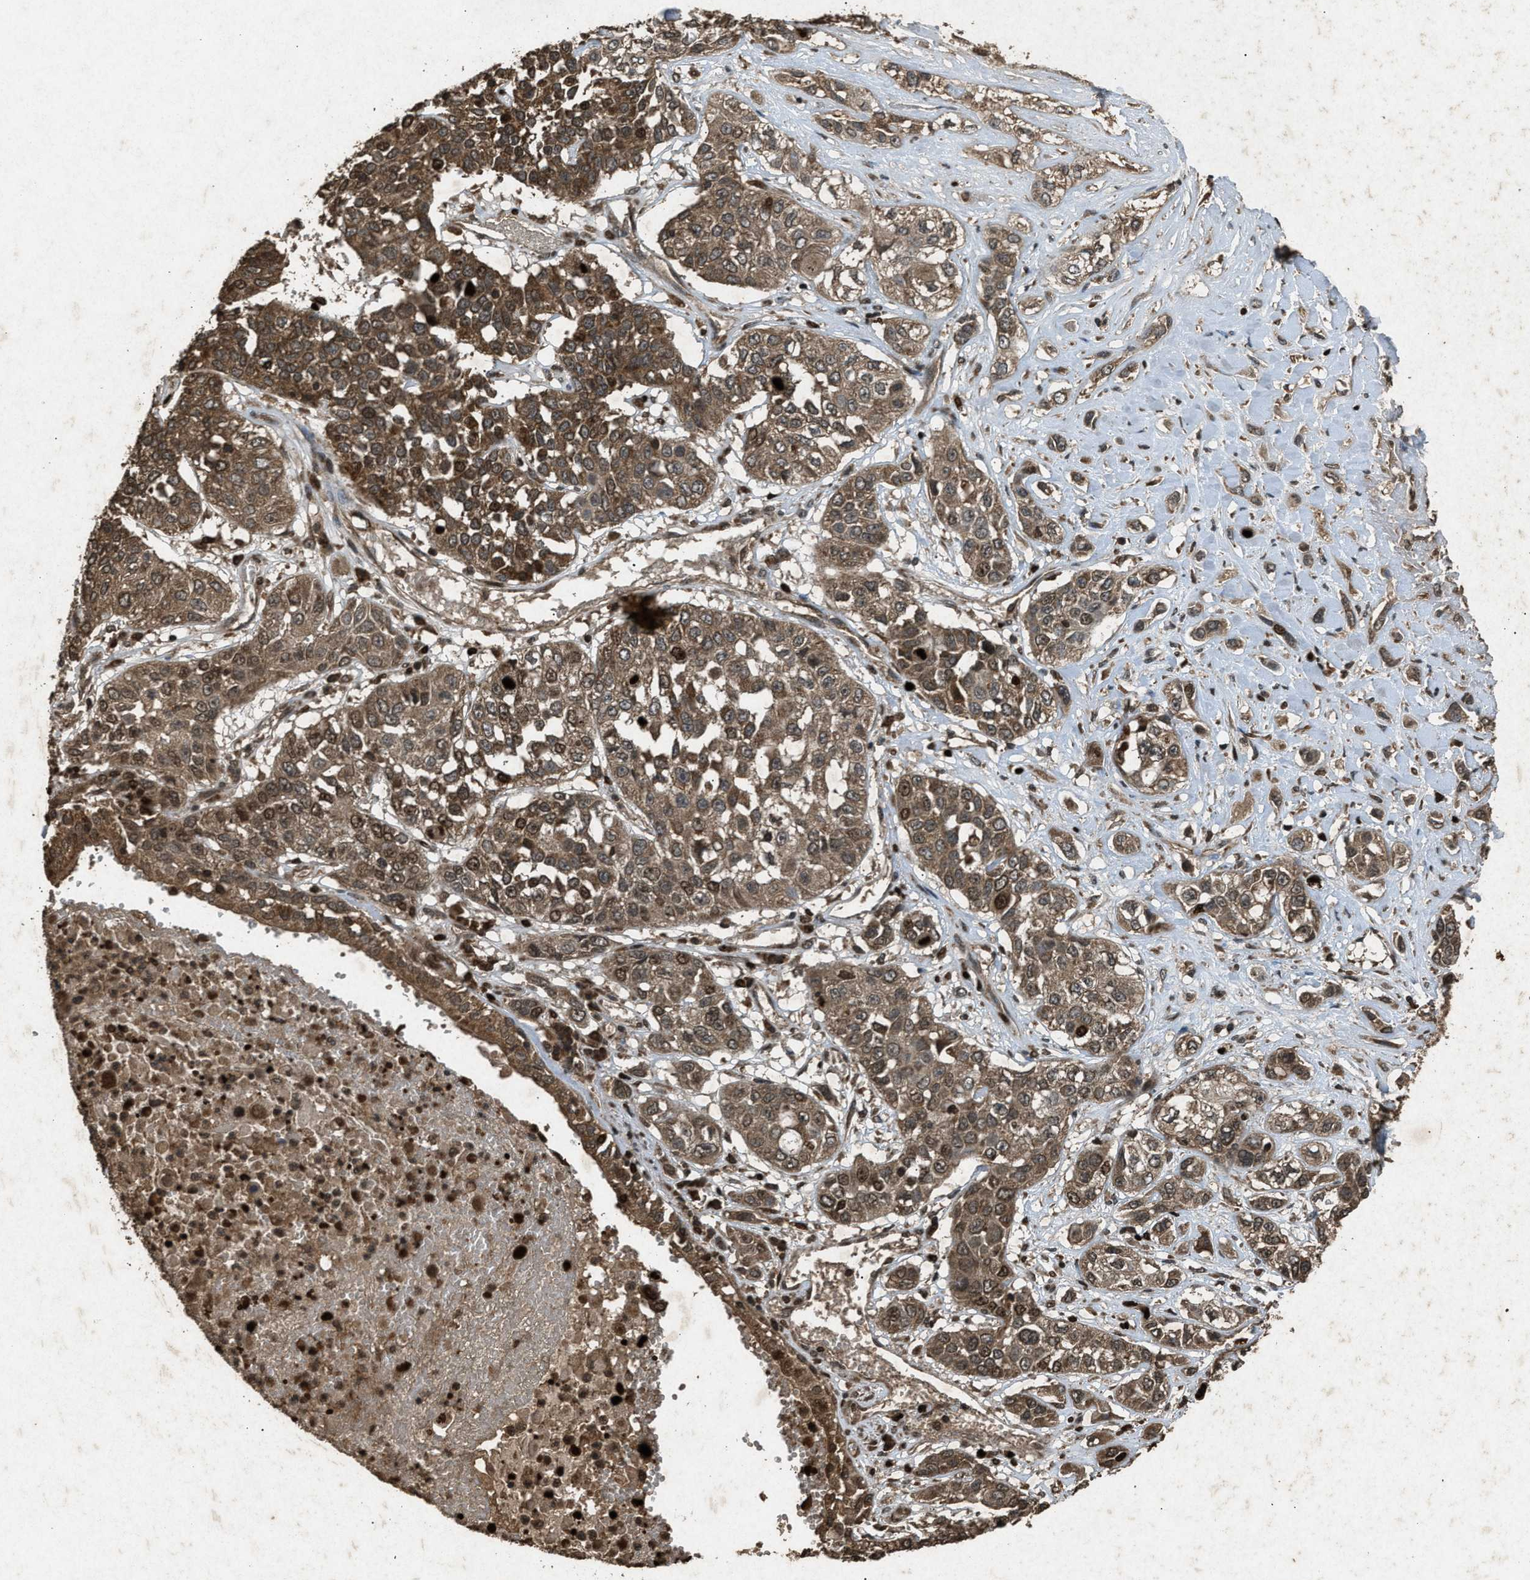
{"staining": {"intensity": "moderate", "quantity": ">75%", "location": "cytoplasmic/membranous,nuclear"}, "tissue": "lung cancer", "cell_type": "Tumor cells", "image_type": "cancer", "snomed": [{"axis": "morphology", "description": "Squamous cell carcinoma, NOS"}, {"axis": "topography", "description": "Lung"}], "caption": "Immunohistochemical staining of human lung cancer (squamous cell carcinoma) shows medium levels of moderate cytoplasmic/membranous and nuclear protein positivity in approximately >75% of tumor cells.", "gene": "OAS1", "patient": {"sex": "male", "age": 71}}